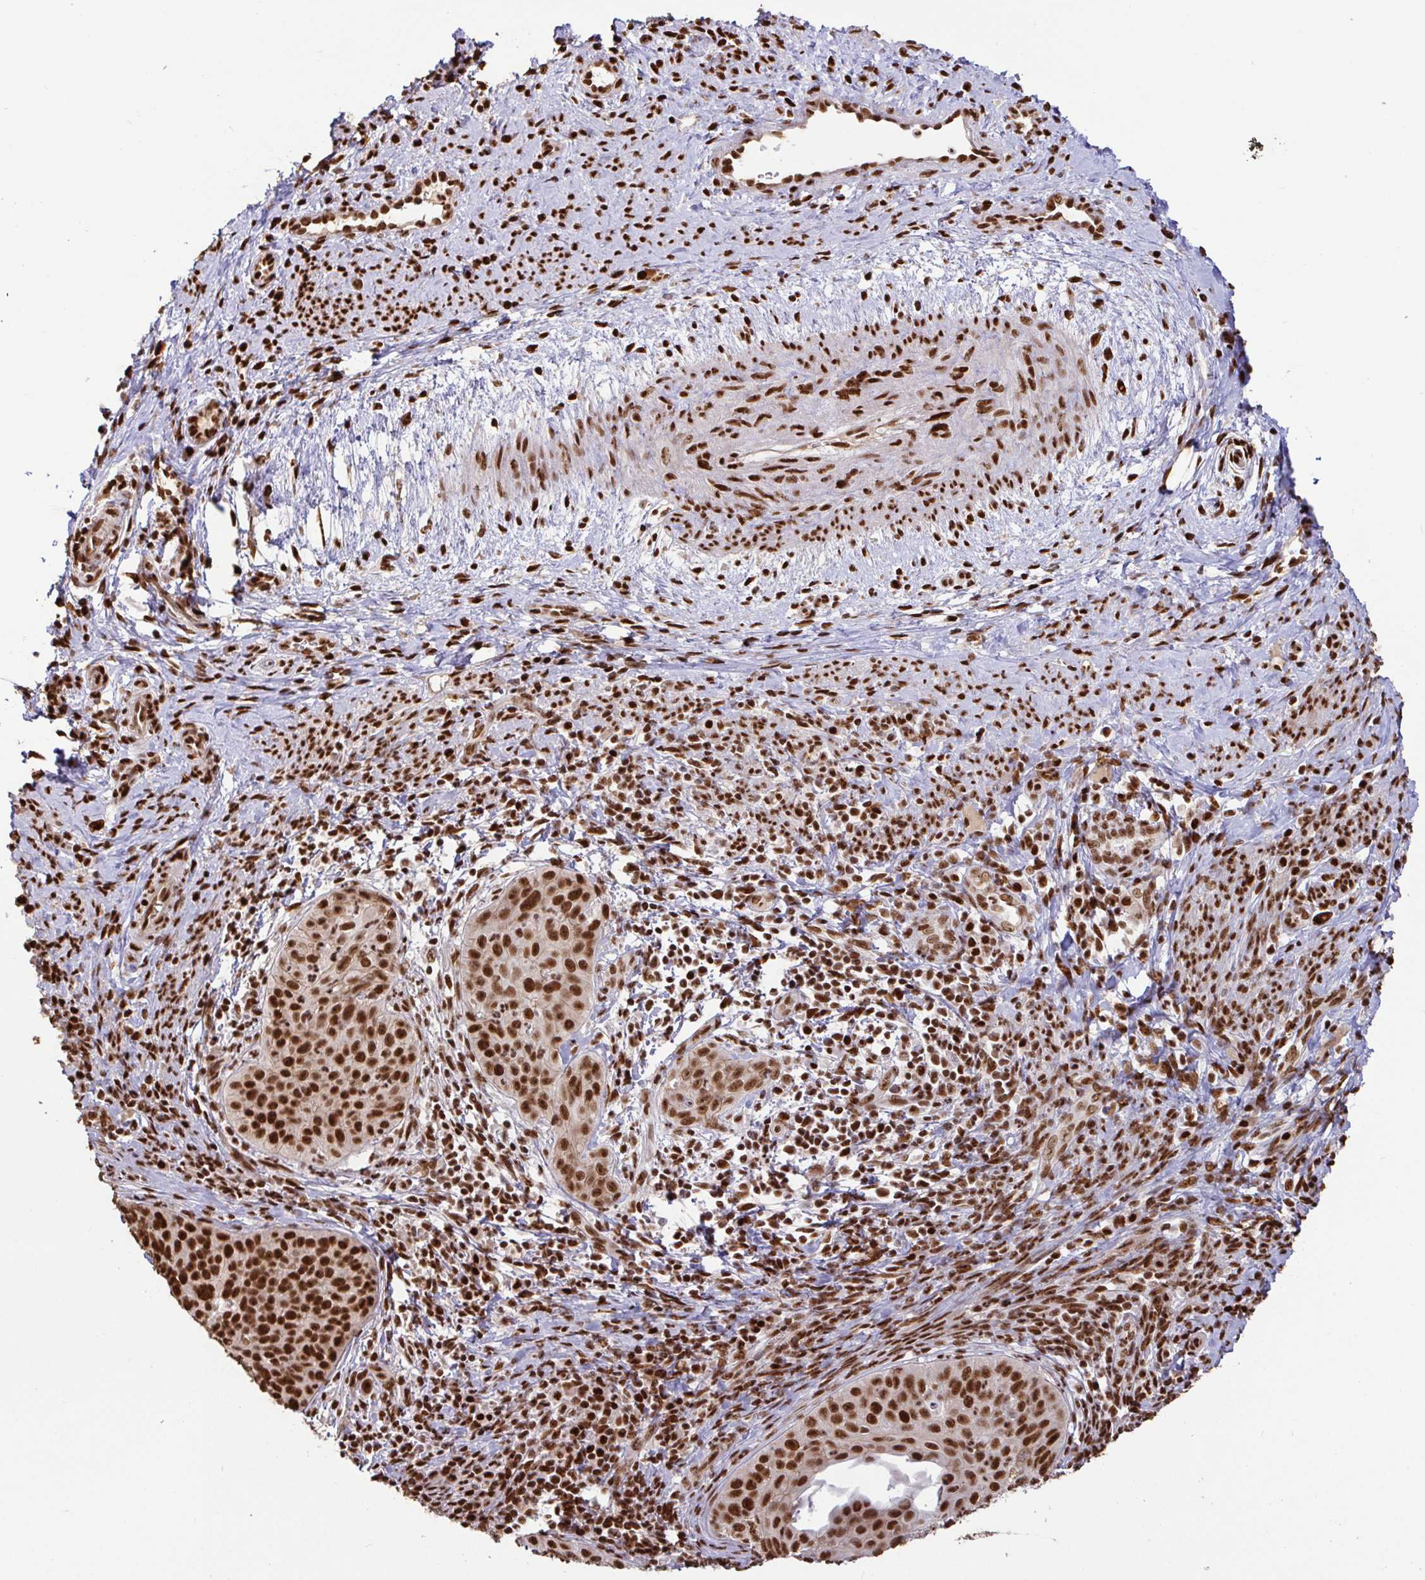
{"staining": {"intensity": "strong", "quantity": ">75%", "location": "nuclear"}, "tissue": "cervical cancer", "cell_type": "Tumor cells", "image_type": "cancer", "snomed": [{"axis": "morphology", "description": "Squamous cell carcinoma, NOS"}, {"axis": "topography", "description": "Cervix"}], "caption": "High-magnification brightfield microscopy of cervical cancer stained with DAB (3,3'-diaminobenzidine) (brown) and counterstained with hematoxylin (blue). tumor cells exhibit strong nuclear expression is seen in approximately>75% of cells.", "gene": "SP3", "patient": {"sex": "female", "age": 30}}